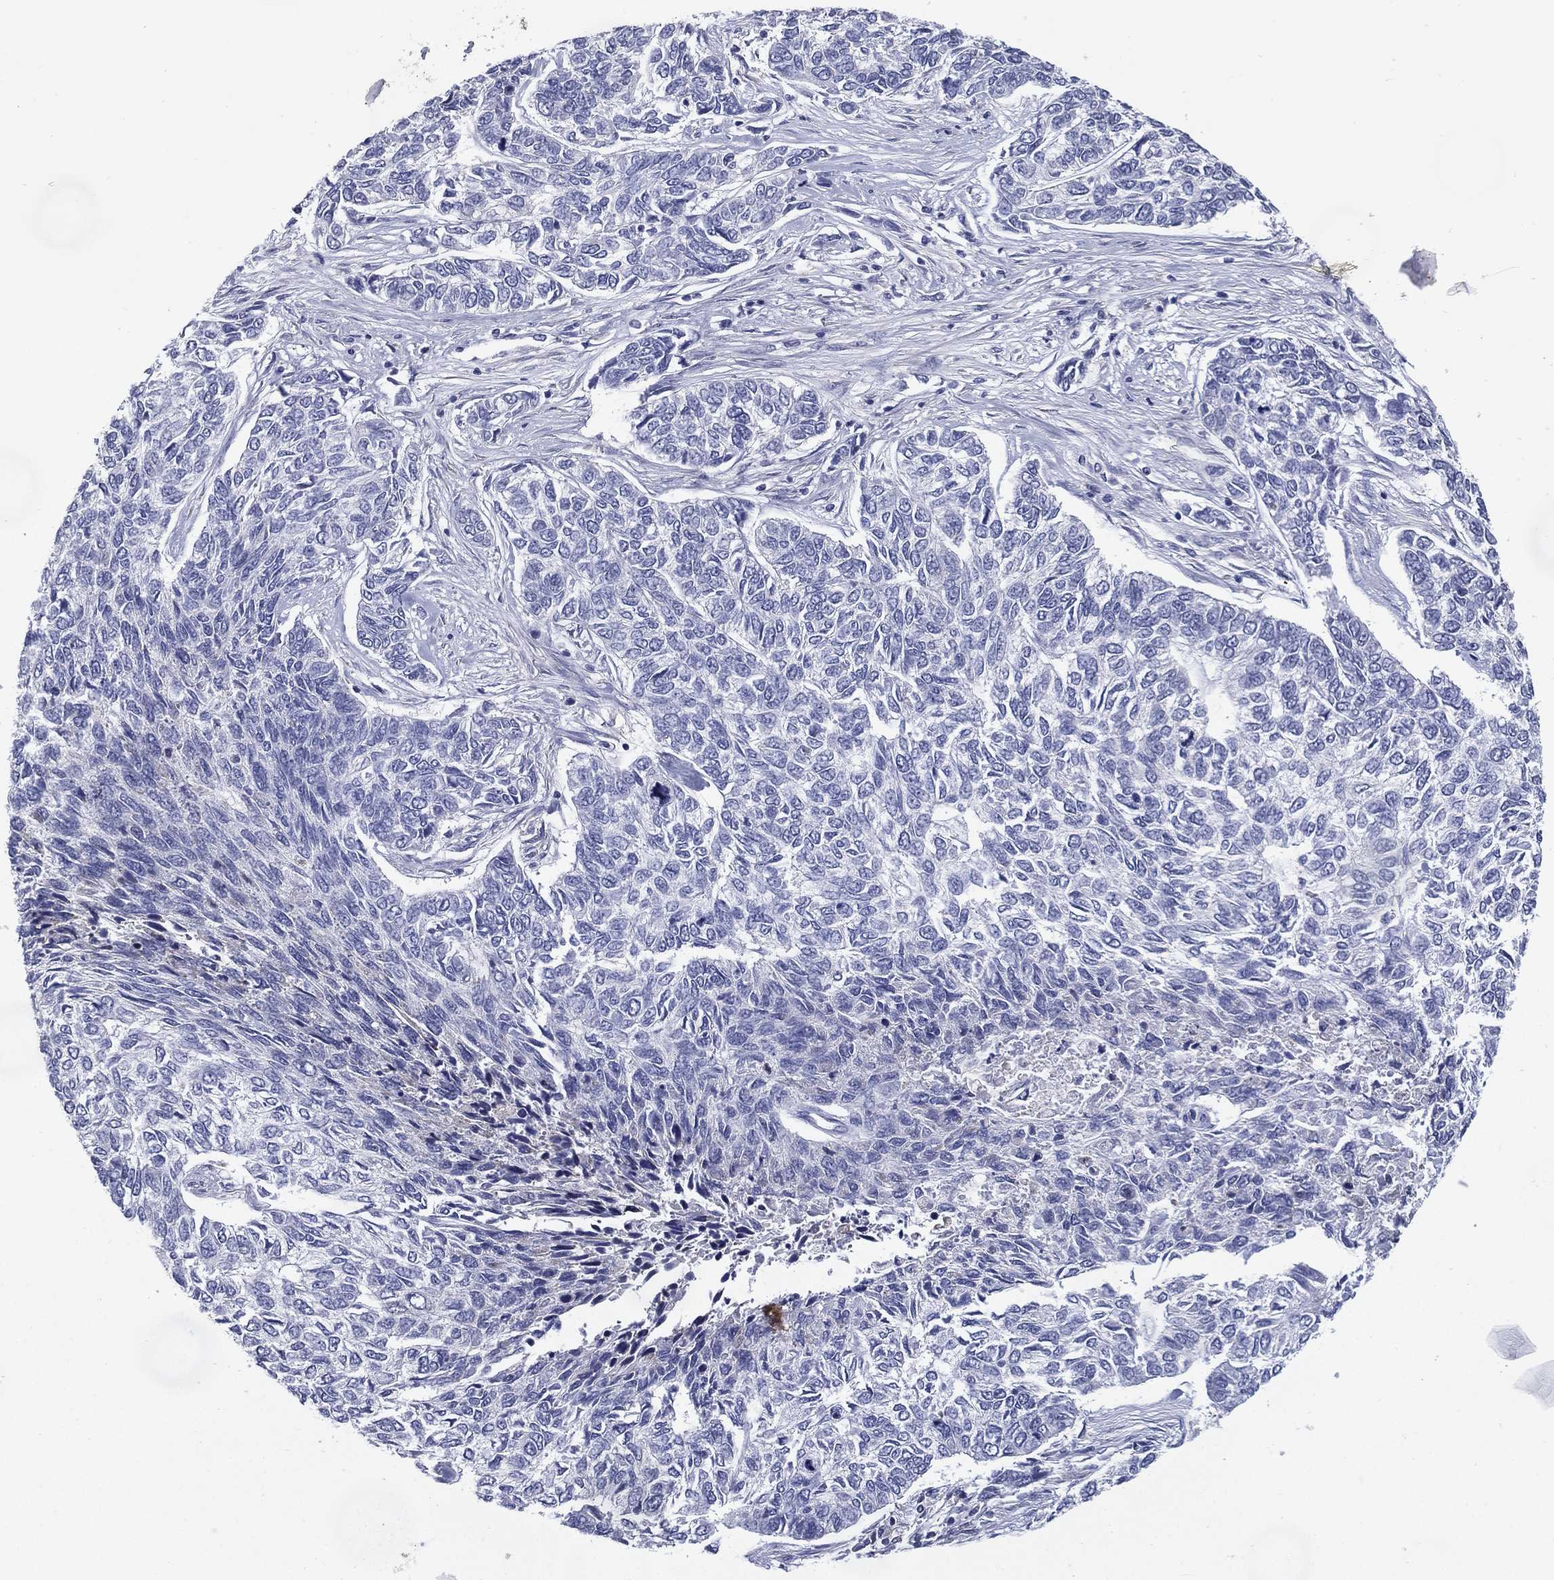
{"staining": {"intensity": "negative", "quantity": "none", "location": "none"}, "tissue": "skin cancer", "cell_type": "Tumor cells", "image_type": "cancer", "snomed": [{"axis": "morphology", "description": "Basal cell carcinoma"}, {"axis": "topography", "description": "Skin"}], "caption": "This is an immunohistochemistry (IHC) image of human basal cell carcinoma (skin). There is no expression in tumor cells.", "gene": "C19orf18", "patient": {"sex": "female", "age": 65}}